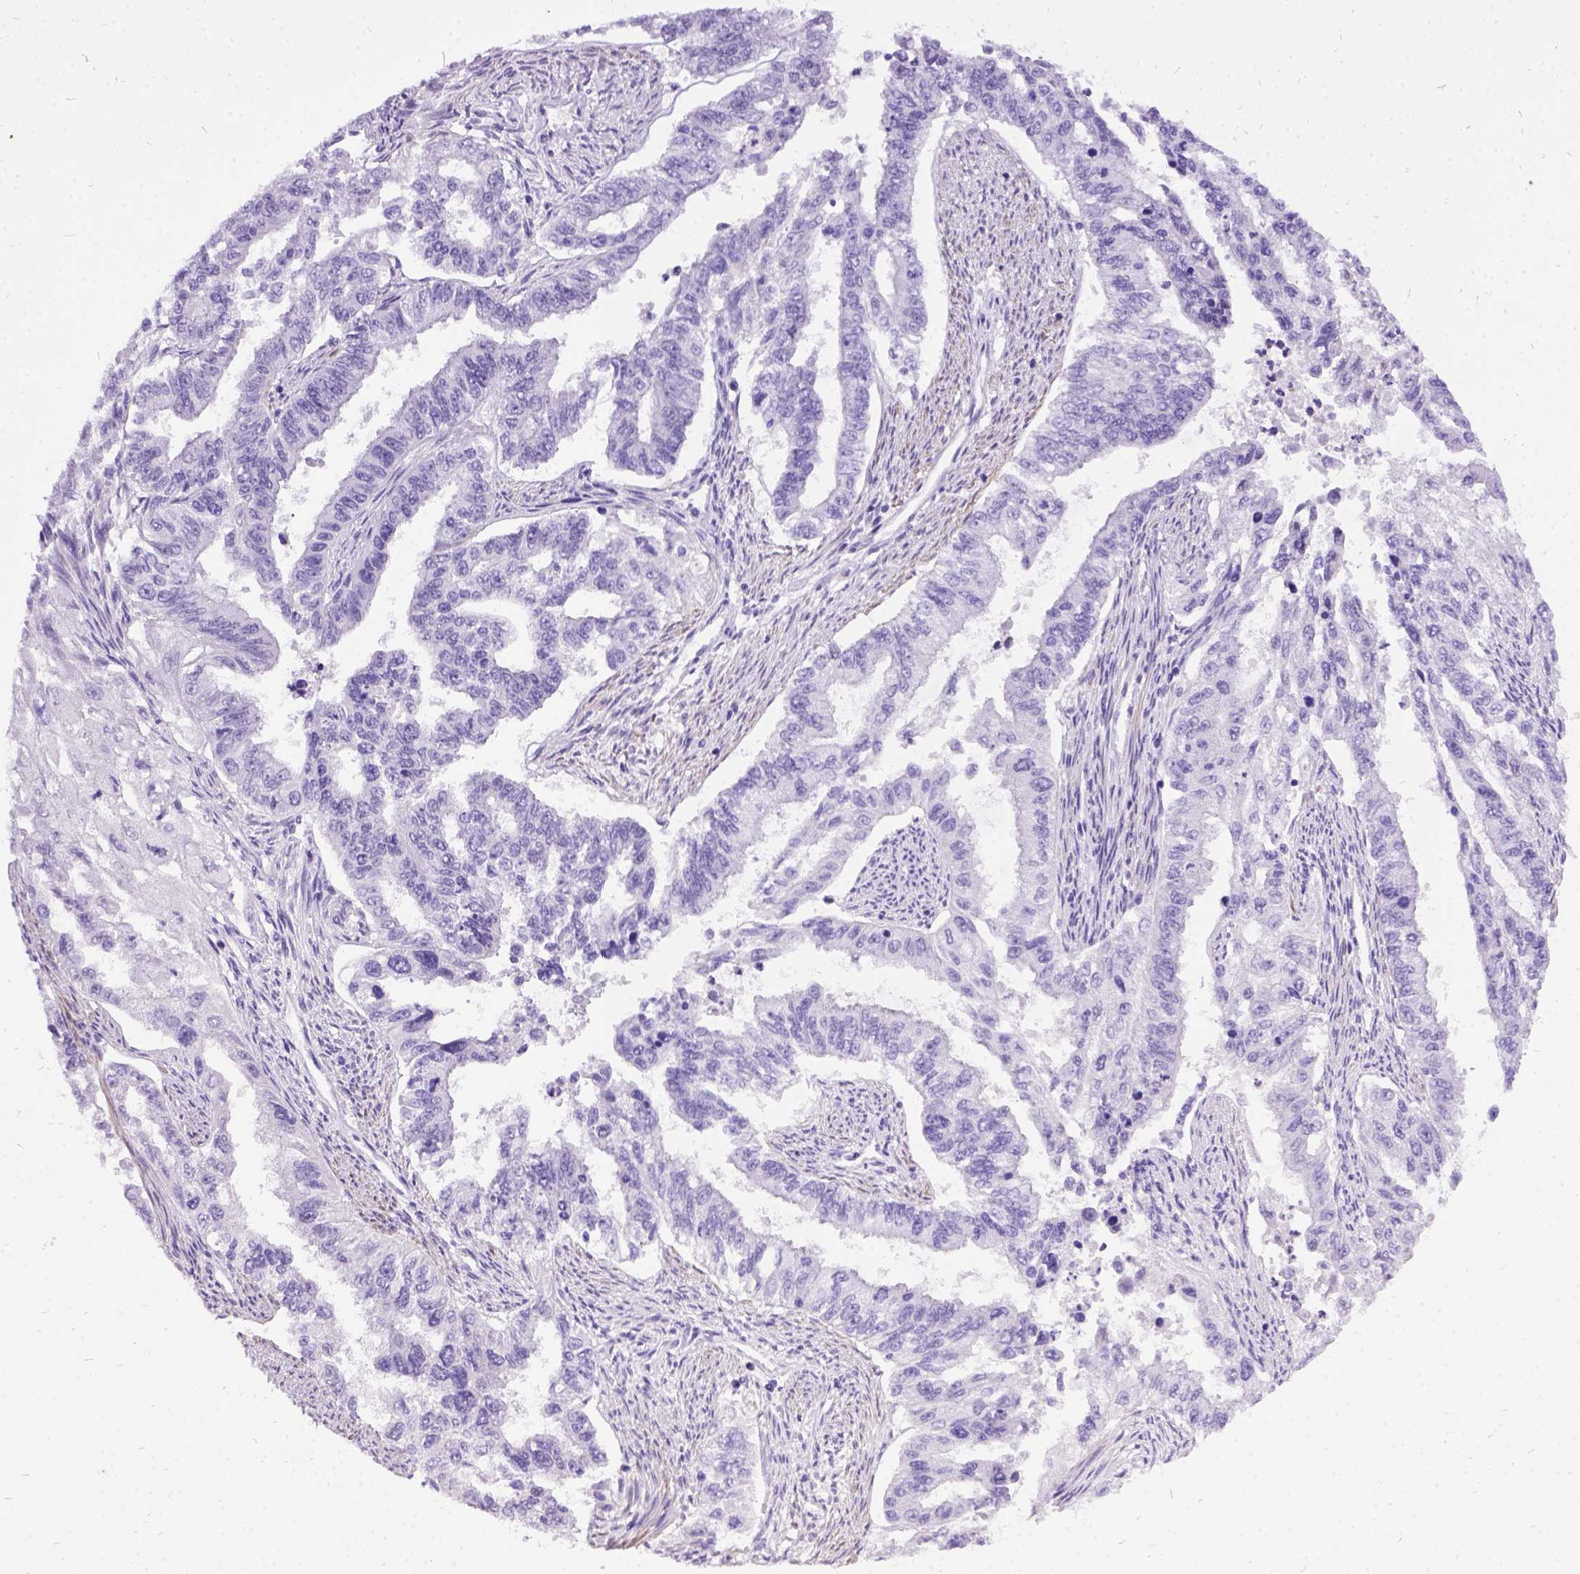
{"staining": {"intensity": "negative", "quantity": "none", "location": "none"}, "tissue": "endometrial cancer", "cell_type": "Tumor cells", "image_type": "cancer", "snomed": [{"axis": "morphology", "description": "Adenocarcinoma, NOS"}, {"axis": "topography", "description": "Uterus"}], "caption": "High magnification brightfield microscopy of endometrial adenocarcinoma stained with DAB (3,3'-diaminobenzidine) (brown) and counterstained with hematoxylin (blue): tumor cells show no significant staining.", "gene": "PRG2", "patient": {"sex": "female", "age": 59}}